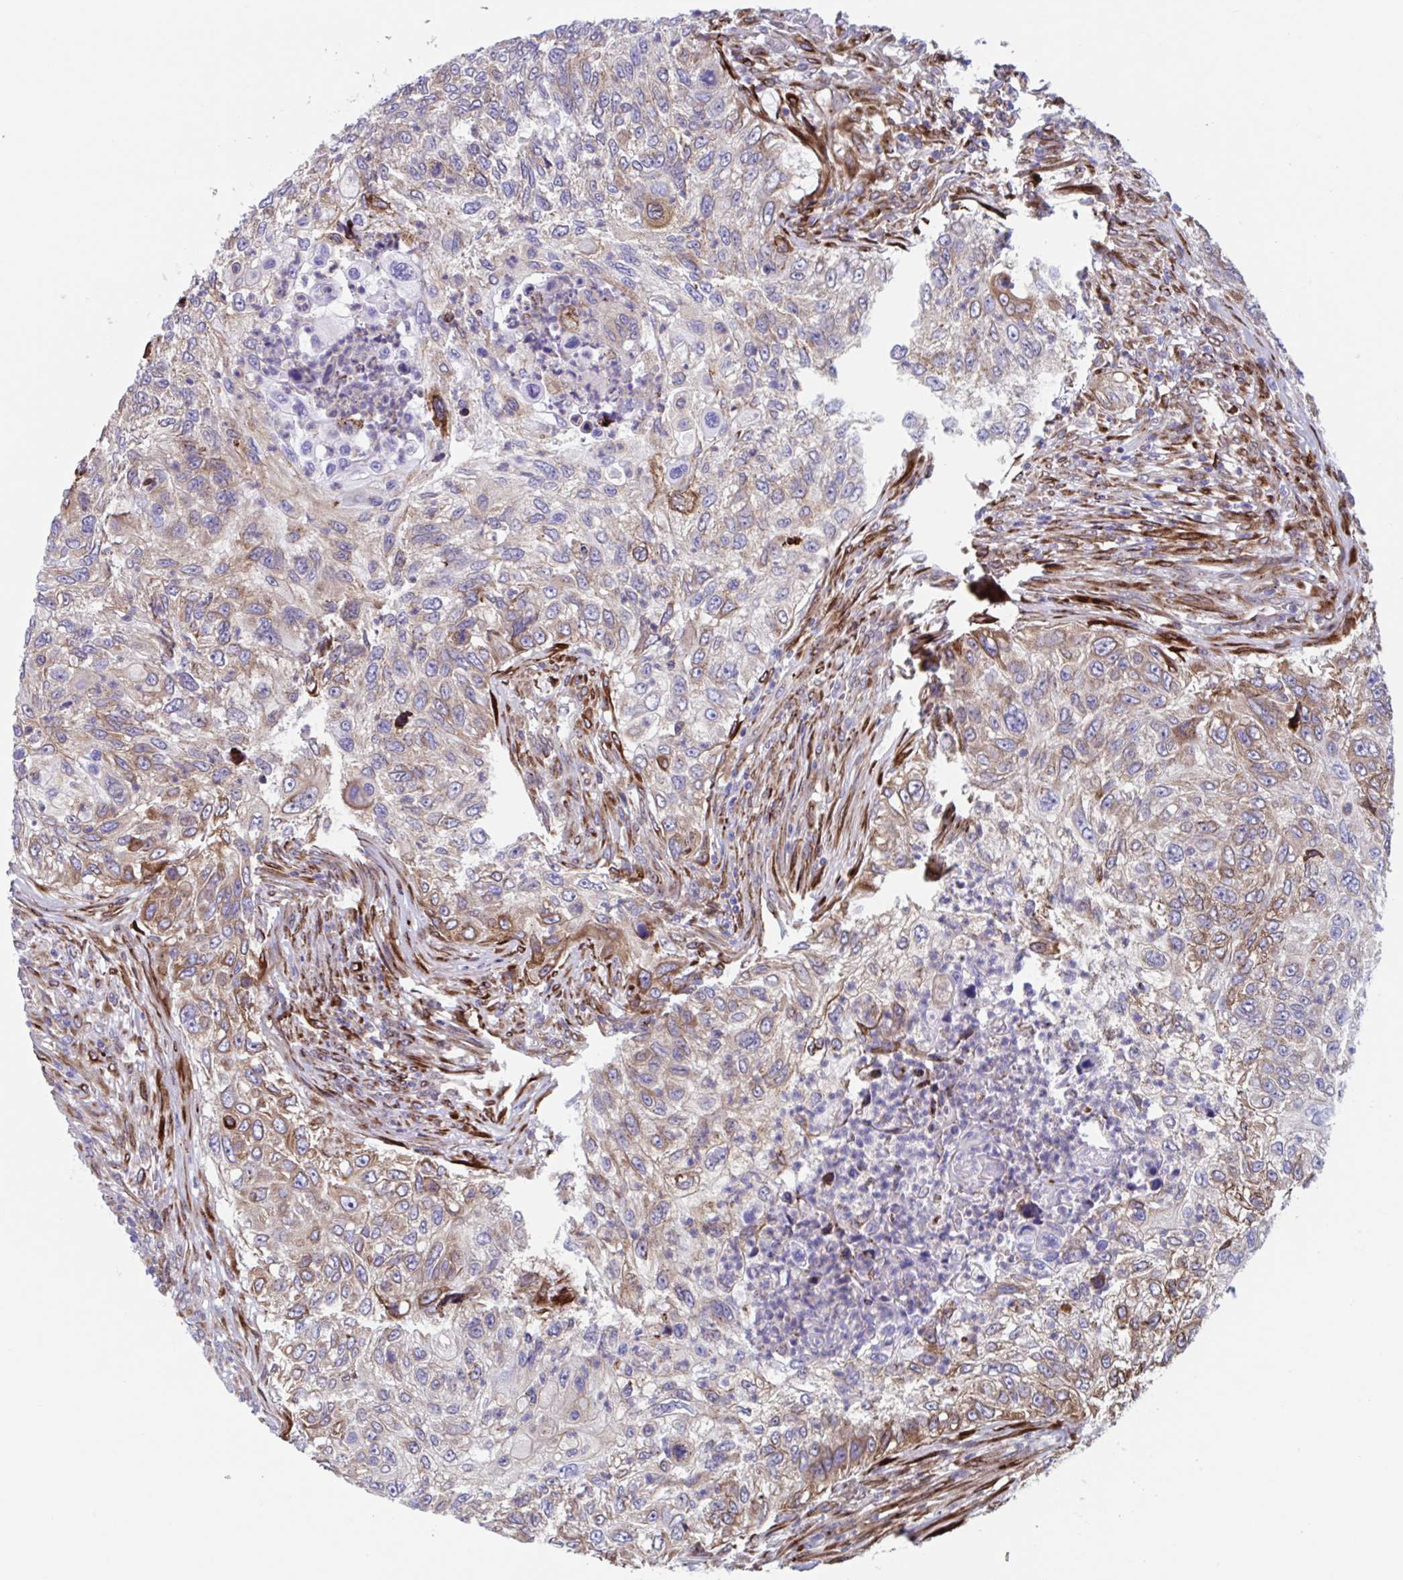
{"staining": {"intensity": "weak", "quantity": "25%-75%", "location": "cytoplasmic/membranous"}, "tissue": "urothelial cancer", "cell_type": "Tumor cells", "image_type": "cancer", "snomed": [{"axis": "morphology", "description": "Urothelial carcinoma, High grade"}, {"axis": "topography", "description": "Urinary bladder"}], "caption": "Immunohistochemical staining of urothelial cancer reveals low levels of weak cytoplasmic/membranous protein staining in about 25%-75% of tumor cells.", "gene": "RFK", "patient": {"sex": "female", "age": 60}}